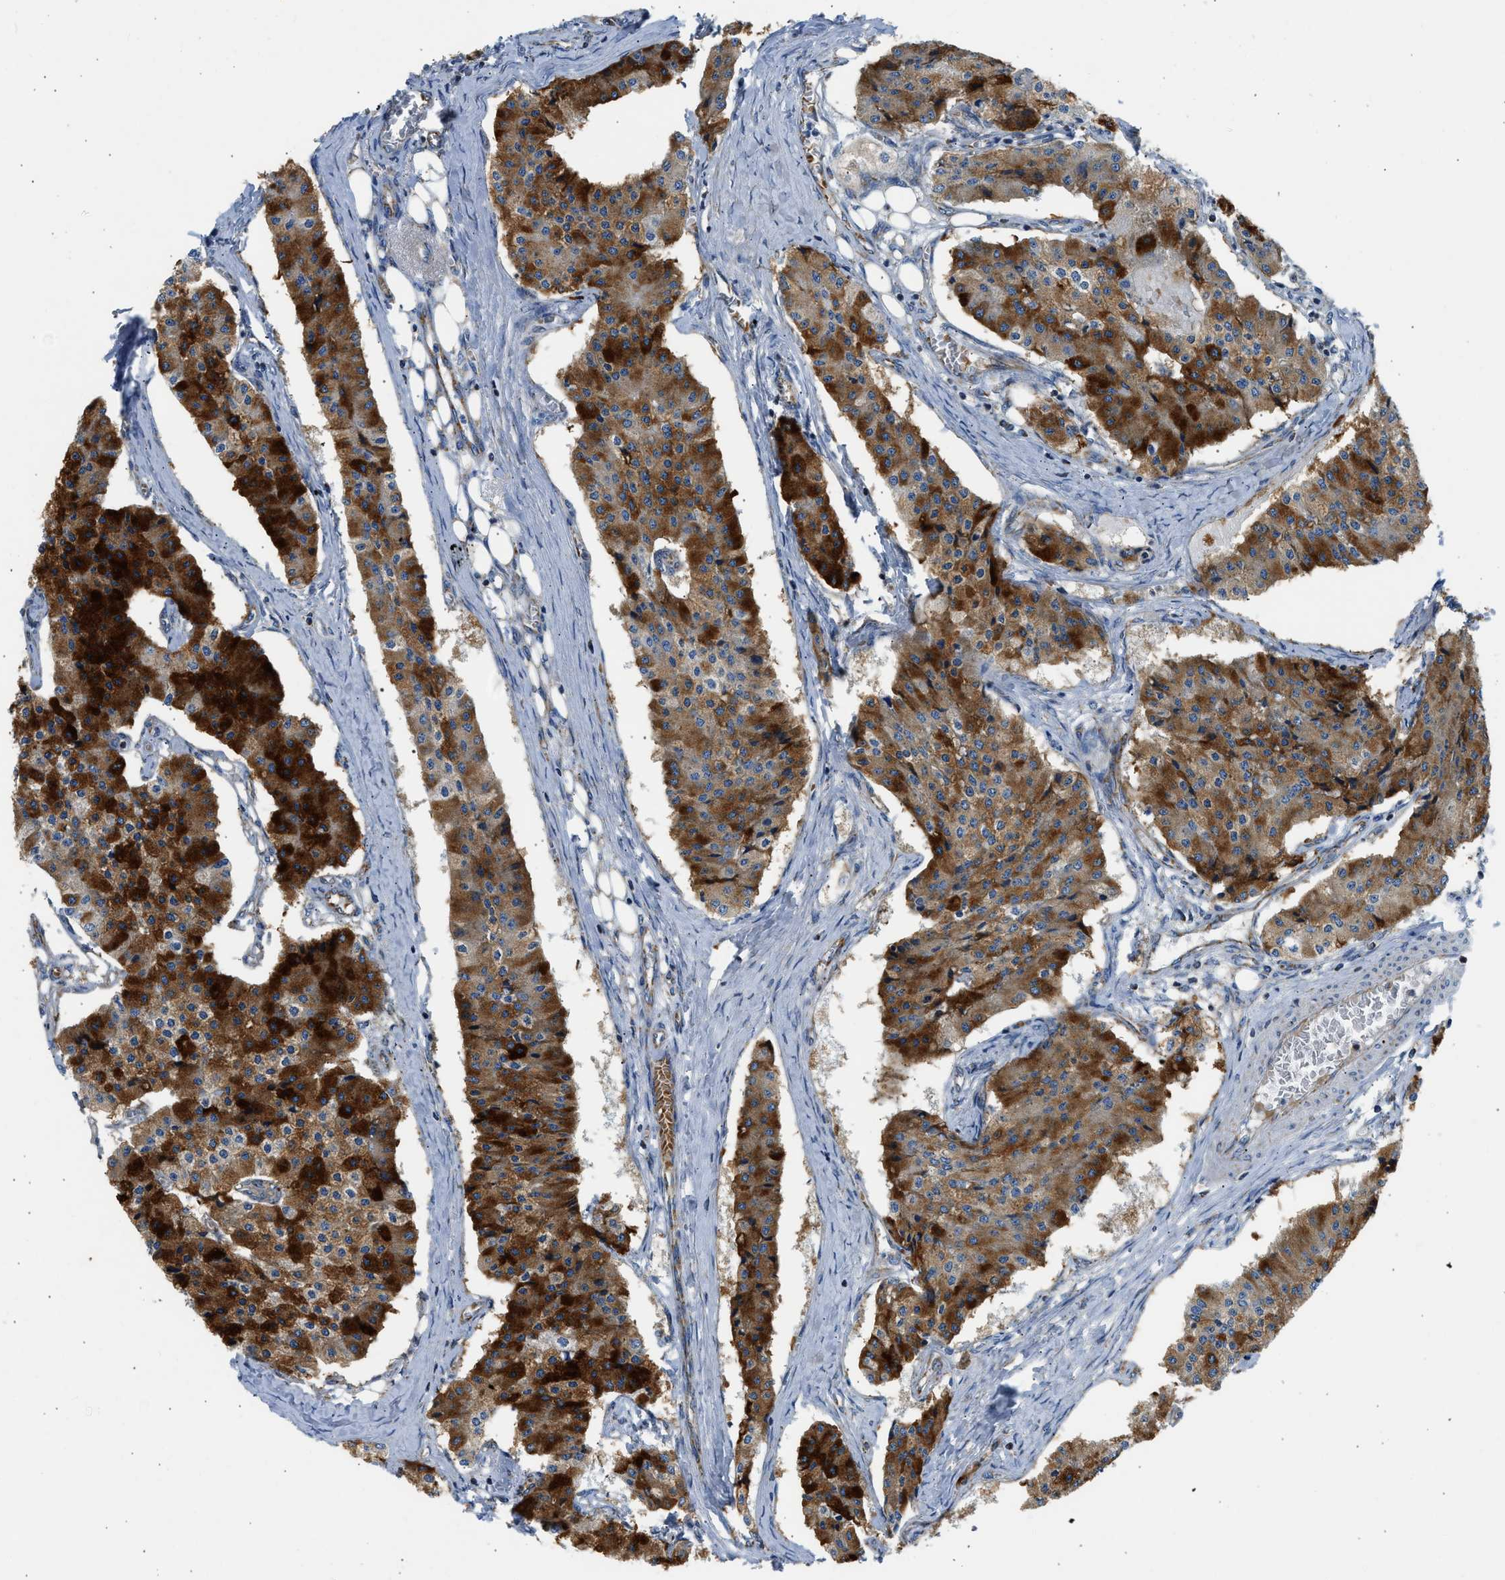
{"staining": {"intensity": "strong", "quantity": ">75%", "location": "cytoplasmic/membranous"}, "tissue": "carcinoid", "cell_type": "Tumor cells", "image_type": "cancer", "snomed": [{"axis": "morphology", "description": "Carcinoid, malignant, NOS"}, {"axis": "topography", "description": "Colon"}], "caption": "This image shows carcinoid stained with immunohistochemistry to label a protein in brown. The cytoplasmic/membranous of tumor cells show strong positivity for the protein. Nuclei are counter-stained blue.", "gene": "CAMKK2", "patient": {"sex": "female", "age": 52}}